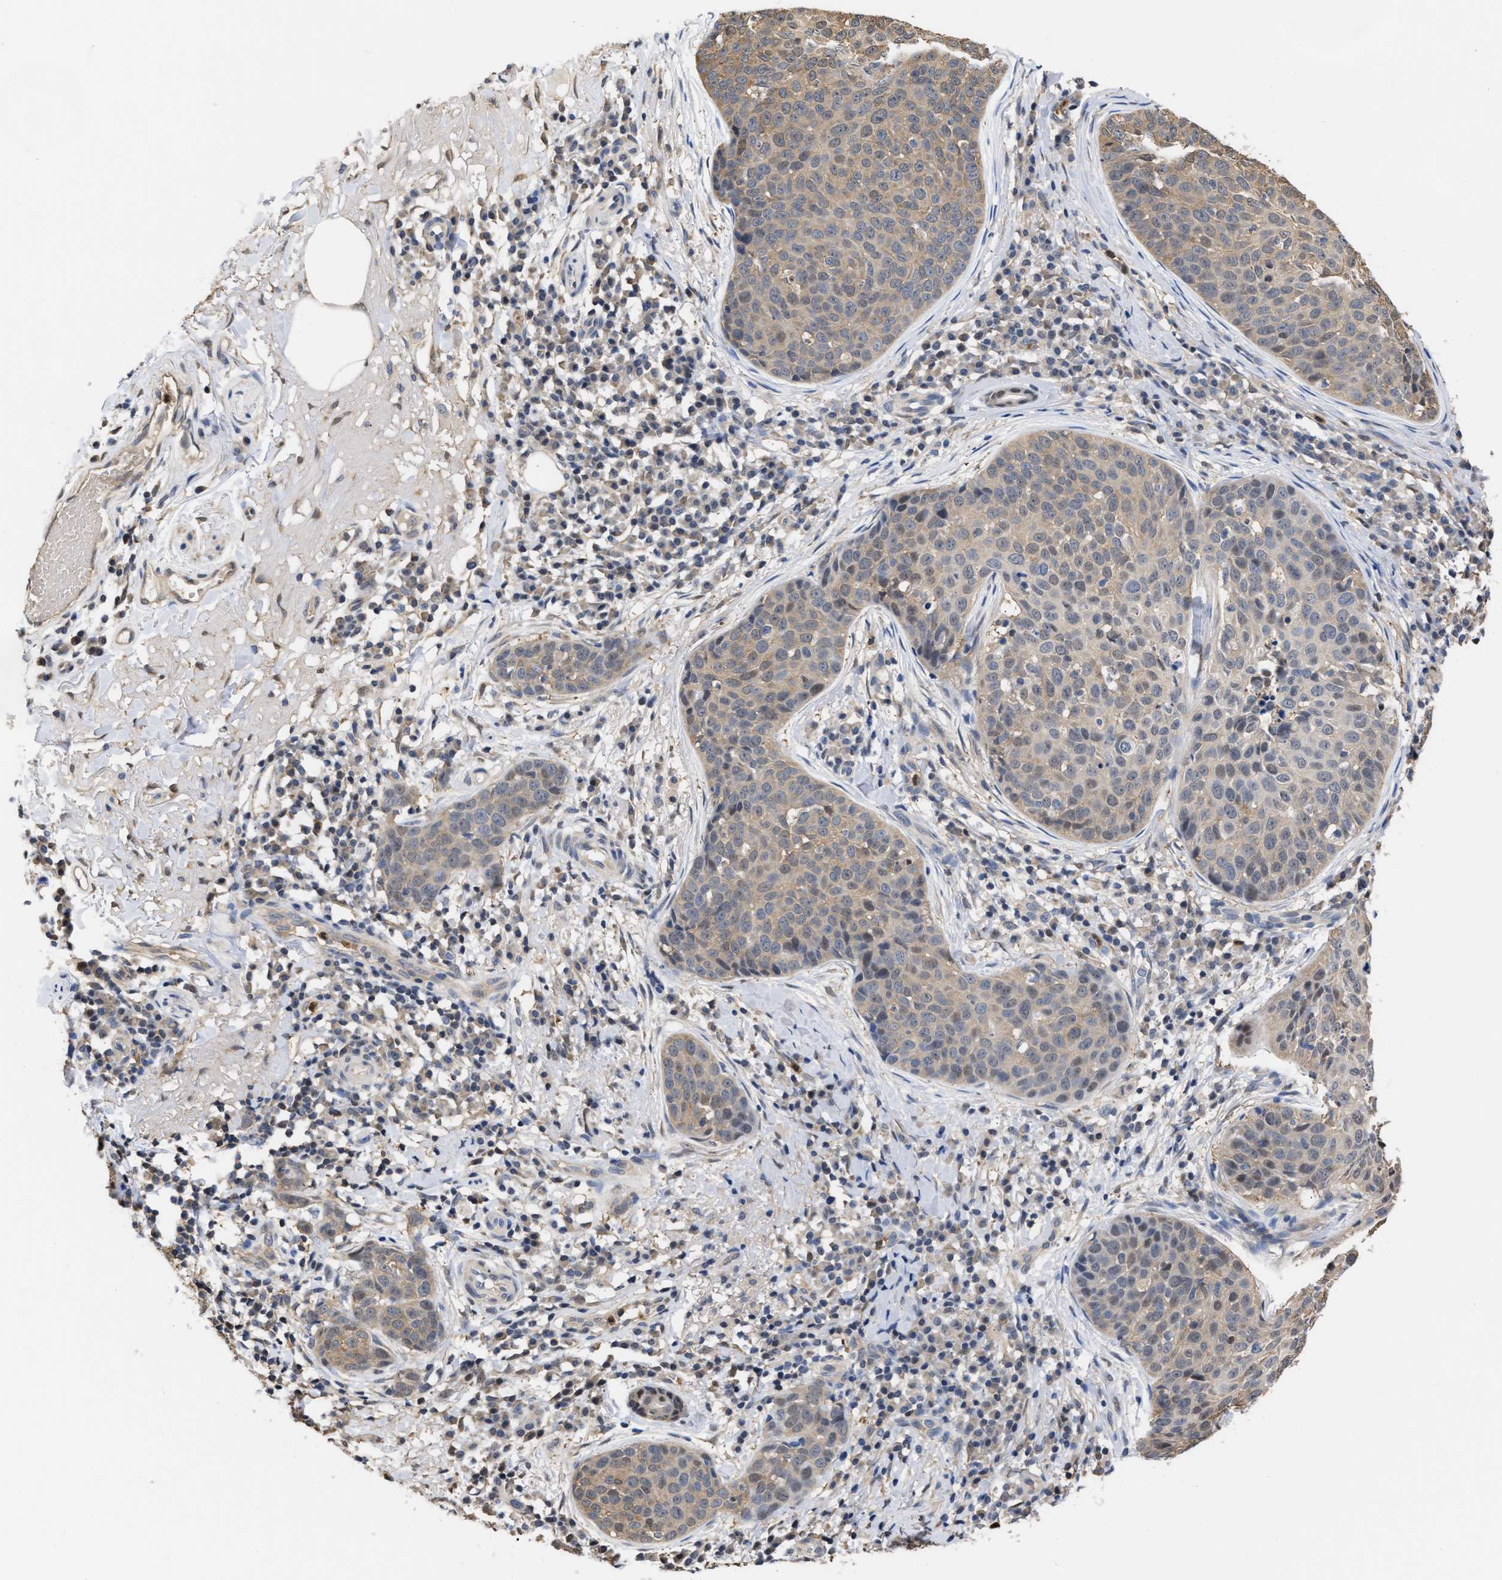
{"staining": {"intensity": "weak", "quantity": "<25%", "location": "cytoplasmic/membranous"}, "tissue": "skin cancer", "cell_type": "Tumor cells", "image_type": "cancer", "snomed": [{"axis": "morphology", "description": "Squamous cell carcinoma in situ, NOS"}, {"axis": "morphology", "description": "Squamous cell carcinoma, NOS"}, {"axis": "topography", "description": "Skin"}], "caption": "Human squamous cell carcinoma (skin) stained for a protein using immunohistochemistry demonstrates no staining in tumor cells.", "gene": "KLHDC1", "patient": {"sex": "male", "age": 93}}